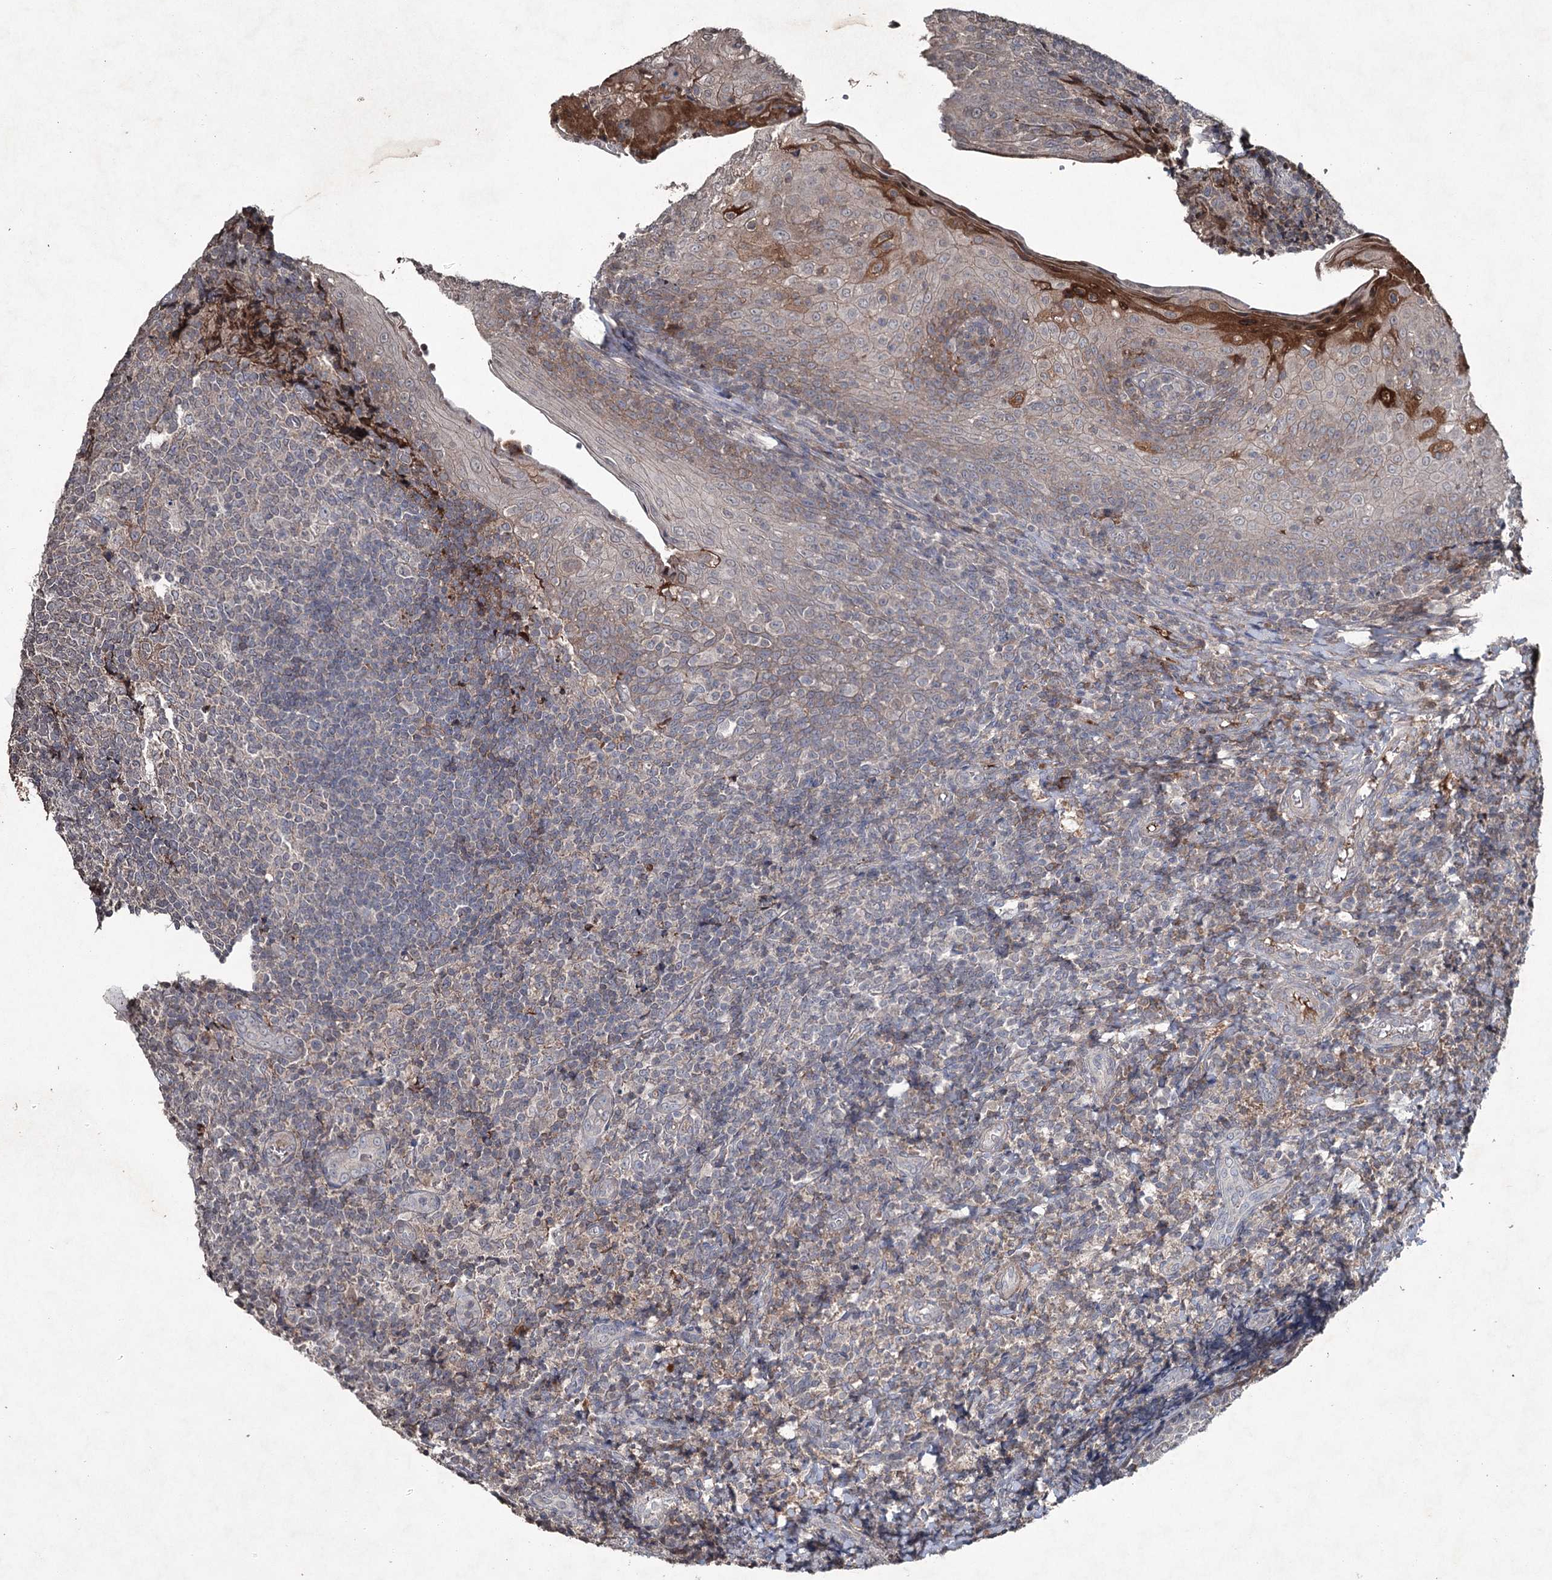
{"staining": {"intensity": "negative", "quantity": "none", "location": "none"}, "tissue": "tonsil", "cell_type": "Germinal center cells", "image_type": "normal", "snomed": [{"axis": "morphology", "description": "Normal tissue, NOS"}, {"axis": "topography", "description": "Tonsil"}], "caption": "A micrograph of human tonsil is negative for staining in germinal center cells. Nuclei are stained in blue.", "gene": "PGLYRP2", "patient": {"sex": "female", "age": 19}}